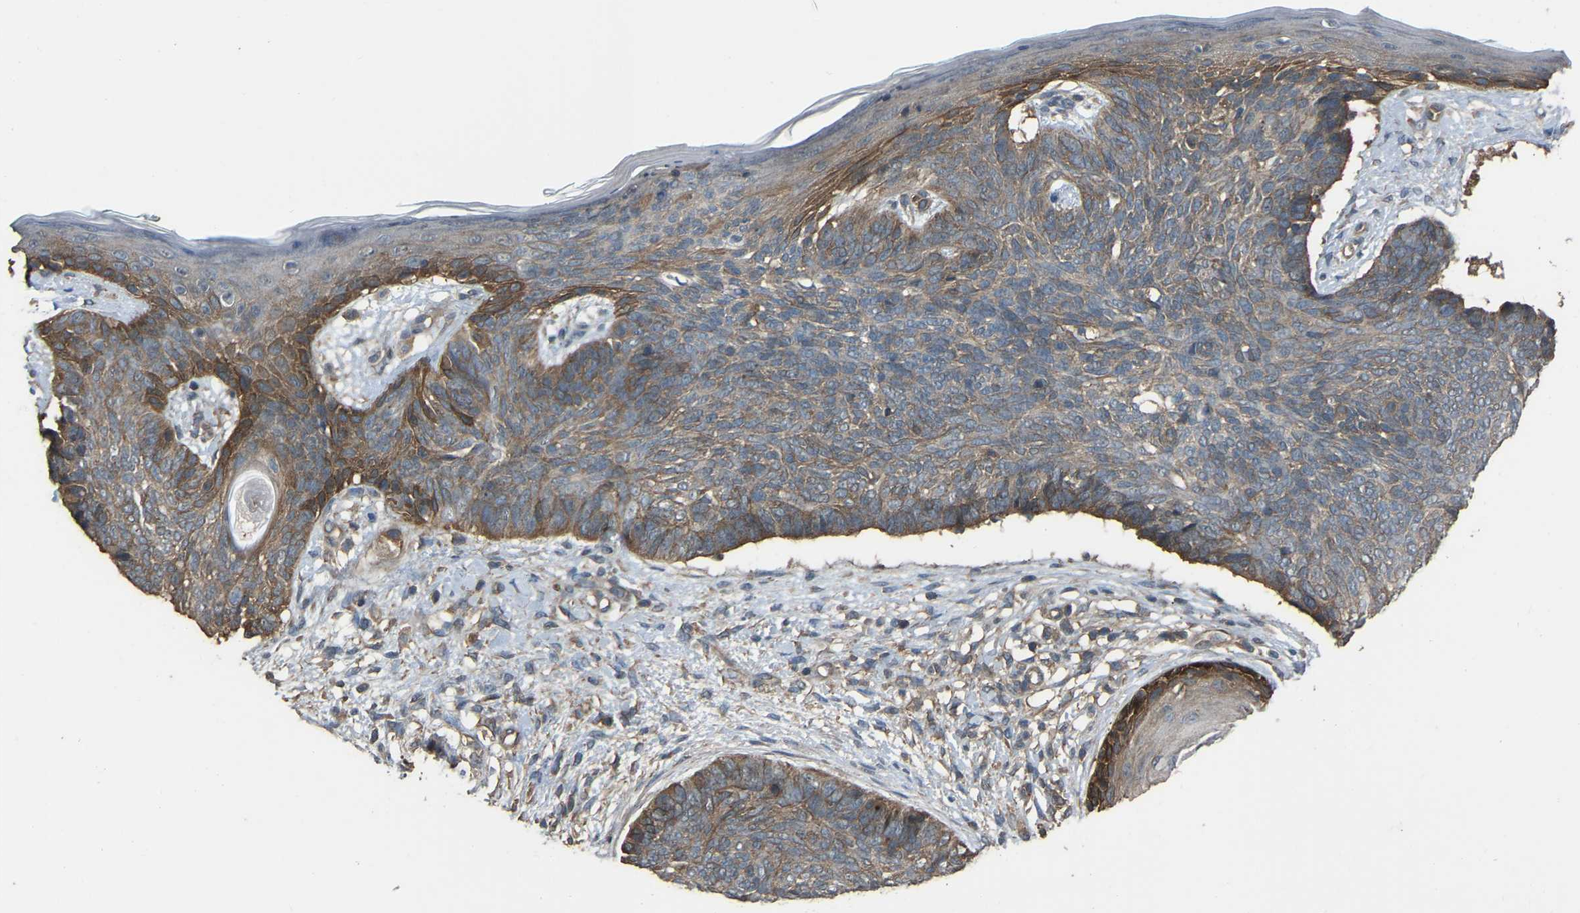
{"staining": {"intensity": "moderate", "quantity": "25%-75%", "location": "cytoplasmic/membranous"}, "tissue": "skin cancer", "cell_type": "Tumor cells", "image_type": "cancer", "snomed": [{"axis": "morphology", "description": "Basal cell carcinoma"}, {"axis": "topography", "description": "Skin"}], "caption": "A brown stain shows moderate cytoplasmic/membranous staining of a protein in human skin basal cell carcinoma tumor cells.", "gene": "SLC4A2", "patient": {"sex": "female", "age": 84}}